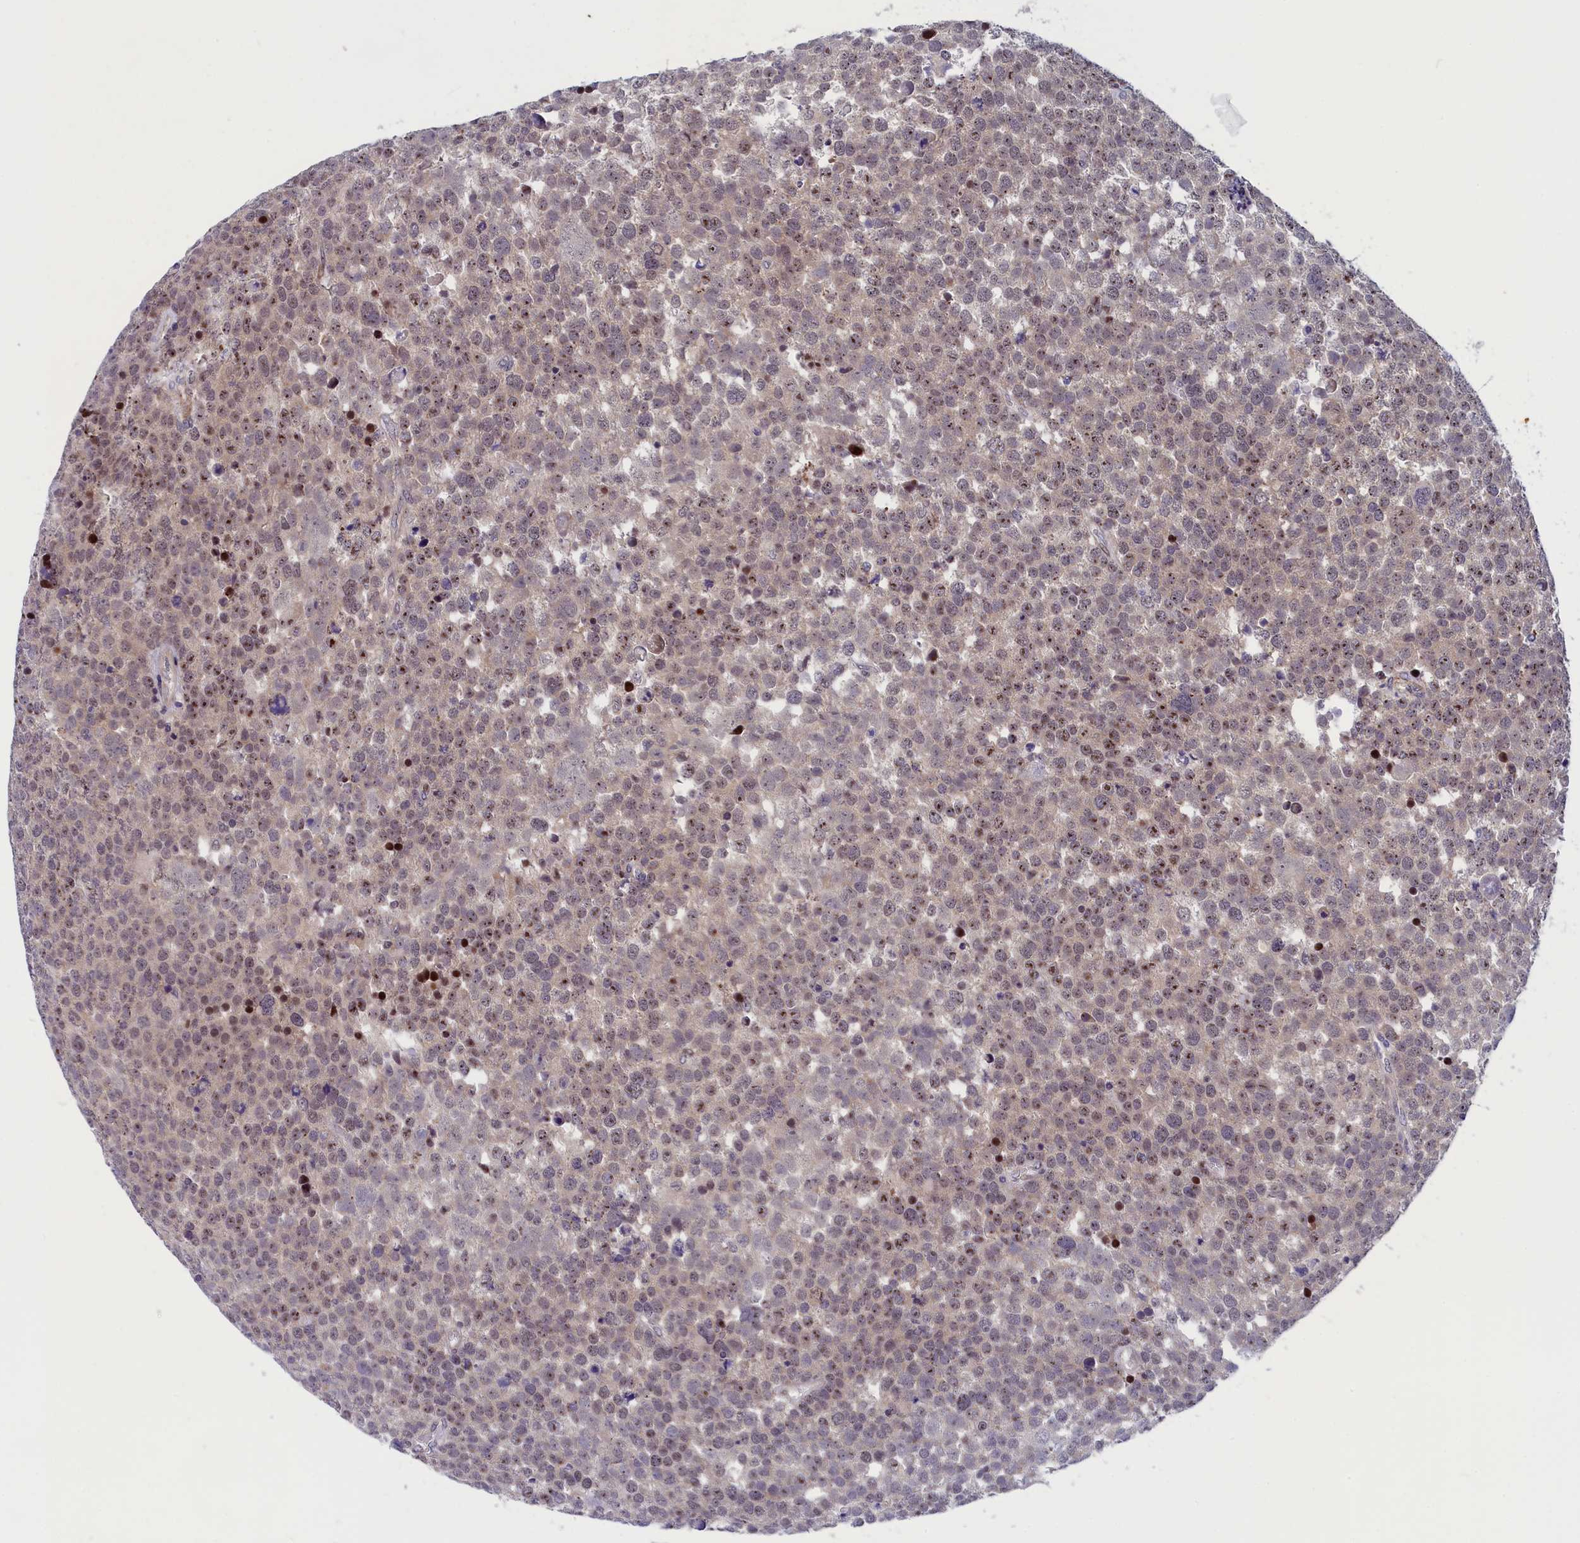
{"staining": {"intensity": "moderate", "quantity": "<25%", "location": "nuclear"}, "tissue": "testis cancer", "cell_type": "Tumor cells", "image_type": "cancer", "snomed": [{"axis": "morphology", "description": "Seminoma, NOS"}, {"axis": "topography", "description": "Testis"}], "caption": "This photomicrograph reveals immunohistochemistry (IHC) staining of testis cancer (seminoma), with low moderate nuclear positivity in approximately <25% of tumor cells.", "gene": "ANKRD34B", "patient": {"sex": "male", "age": 71}}